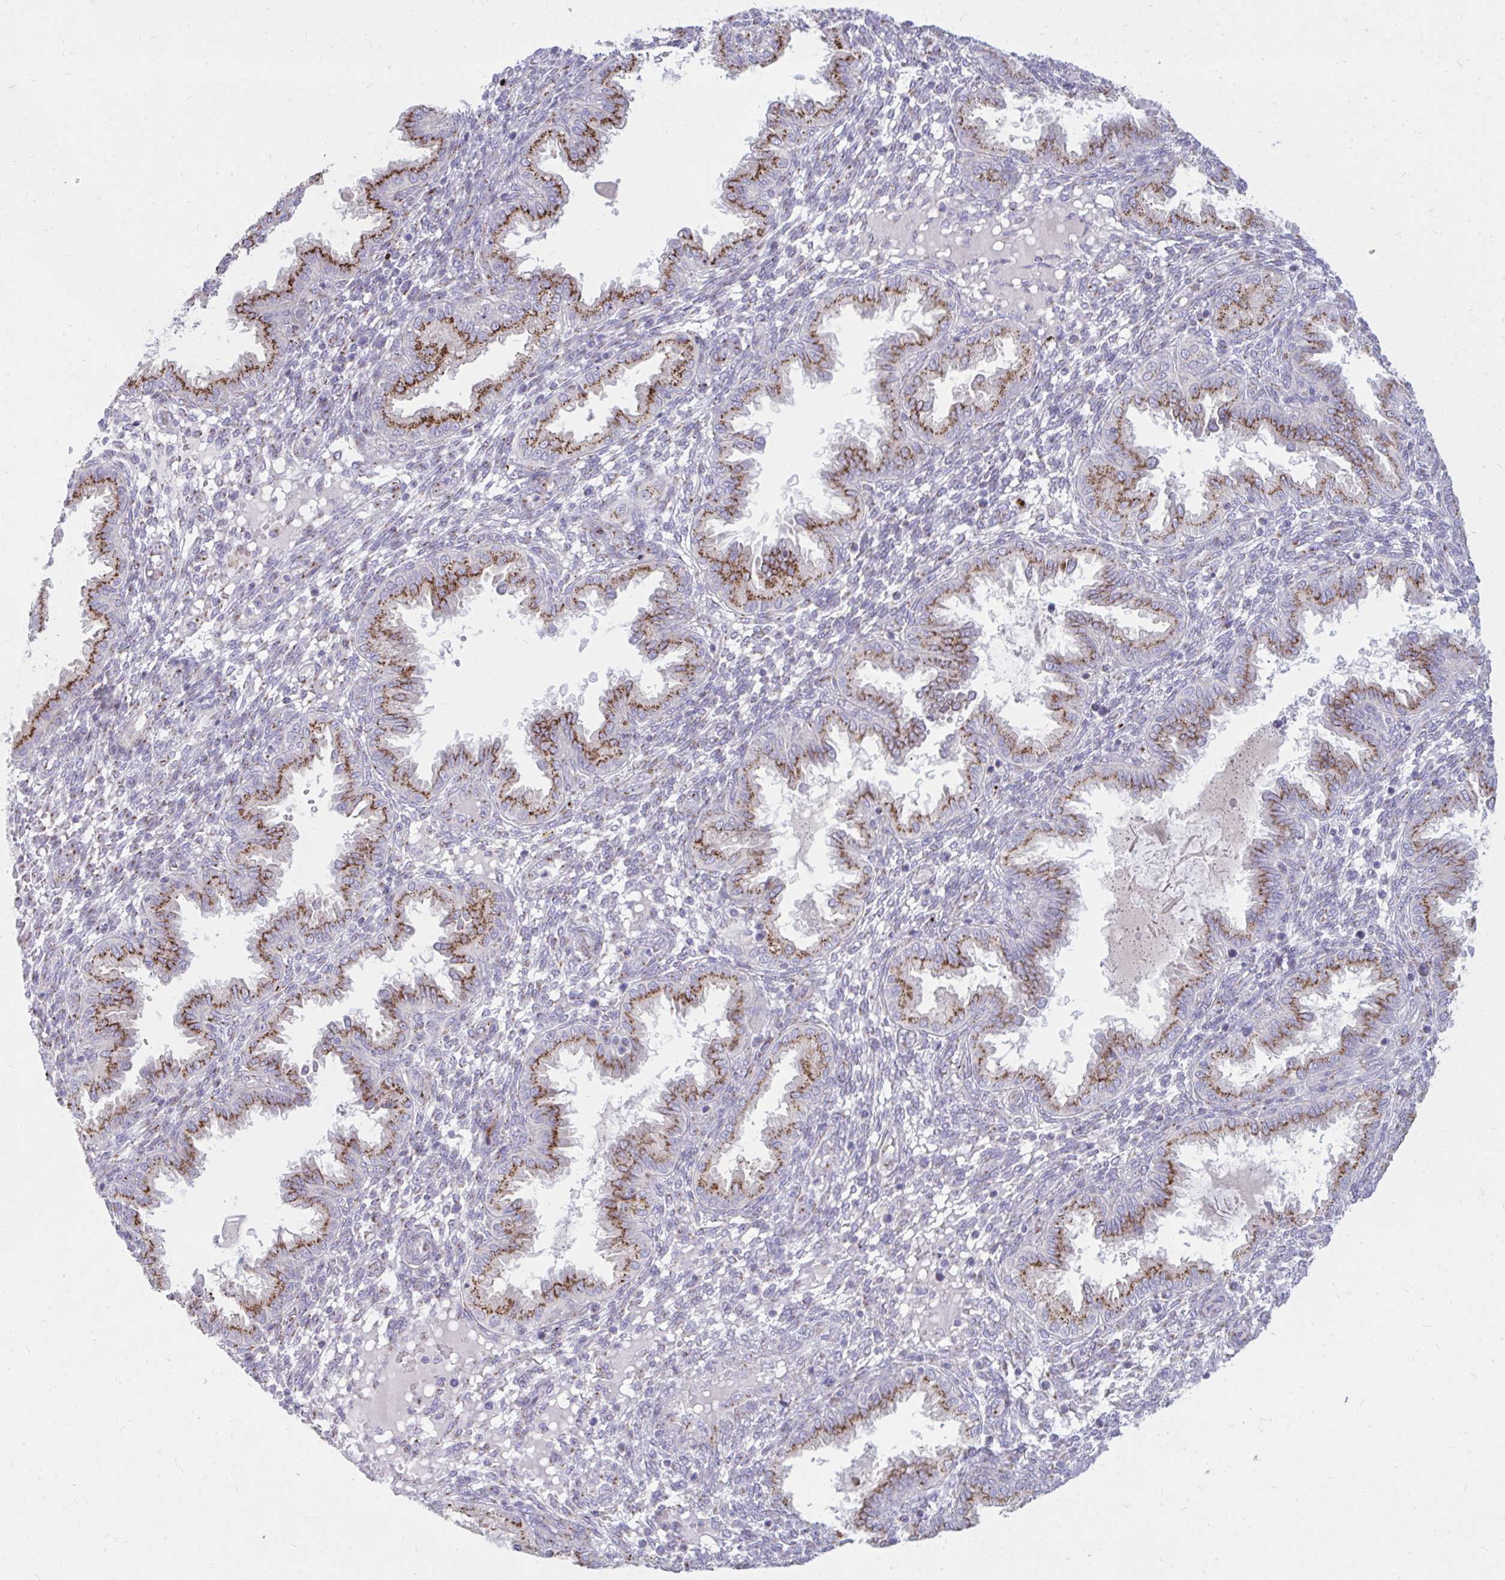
{"staining": {"intensity": "strong", "quantity": "25%-75%", "location": "cytoplasmic/membranous"}, "tissue": "endometrium", "cell_type": "Cells in endometrial stroma", "image_type": "normal", "snomed": [{"axis": "morphology", "description": "Normal tissue, NOS"}, {"axis": "topography", "description": "Endometrium"}], "caption": "Immunohistochemical staining of unremarkable endometrium displays 25%-75% levels of strong cytoplasmic/membranous protein expression in about 25%-75% of cells in endometrial stroma. (DAB IHC with brightfield microscopy, high magnification).", "gene": "RAB6A", "patient": {"sex": "female", "age": 33}}